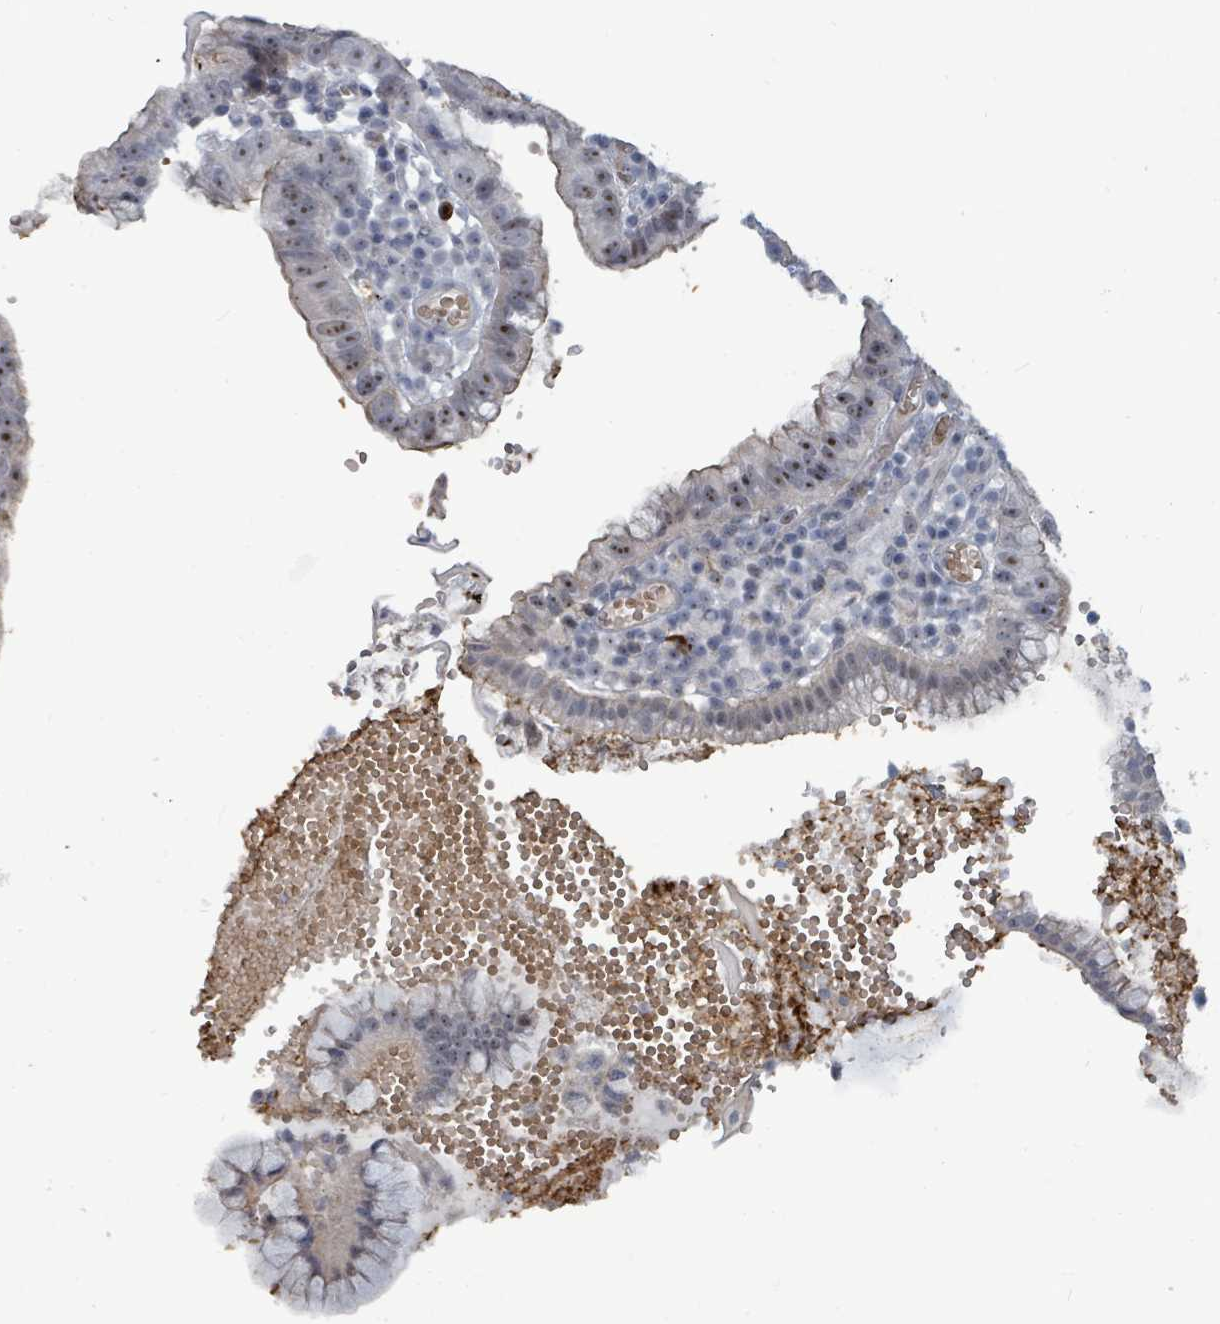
{"staining": {"intensity": "moderate", "quantity": "25%-75%", "location": "nuclear"}, "tissue": "stomach cancer", "cell_type": "Tumor cells", "image_type": "cancer", "snomed": [{"axis": "morphology", "description": "Adenocarcinoma, NOS"}, {"axis": "topography", "description": "Stomach"}], "caption": "Immunohistochemical staining of human stomach cancer (adenocarcinoma) demonstrates medium levels of moderate nuclear protein expression in approximately 25%-75% of tumor cells. (DAB (3,3'-diaminobenzidine) IHC, brown staining for protein, blue staining for nuclei).", "gene": "TRDMT1", "patient": {"sex": "male", "age": 55}}